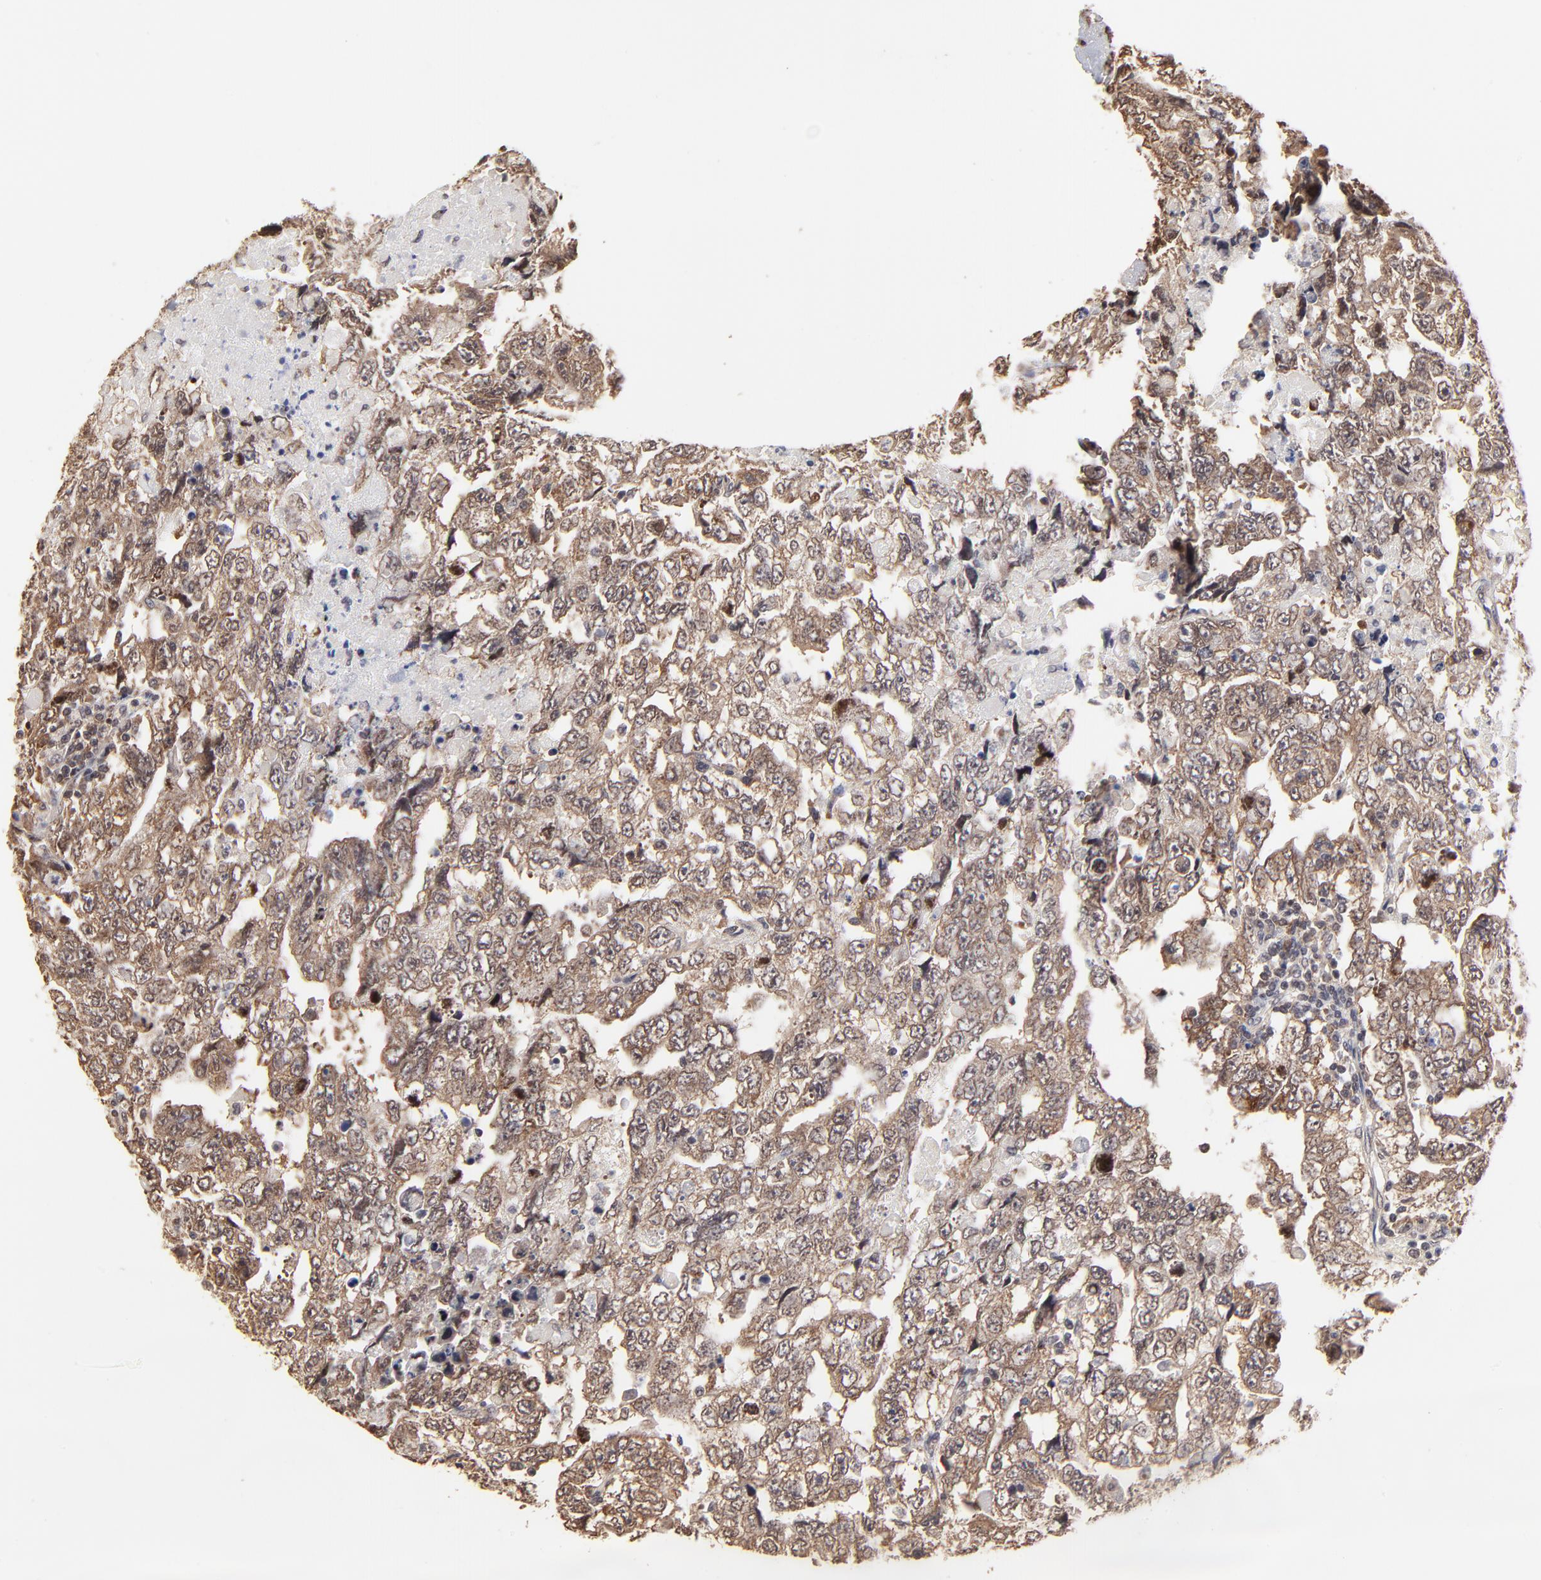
{"staining": {"intensity": "weak", "quantity": ">75%", "location": "cytoplasmic/membranous"}, "tissue": "testis cancer", "cell_type": "Tumor cells", "image_type": "cancer", "snomed": [{"axis": "morphology", "description": "Carcinoma, Embryonal, NOS"}, {"axis": "topography", "description": "Testis"}], "caption": "A brown stain highlights weak cytoplasmic/membranous staining of a protein in testis embryonal carcinoma tumor cells. (DAB = brown stain, brightfield microscopy at high magnification).", "gene": "BRPF1", "patient": {"sex": "male", "age": 36}}